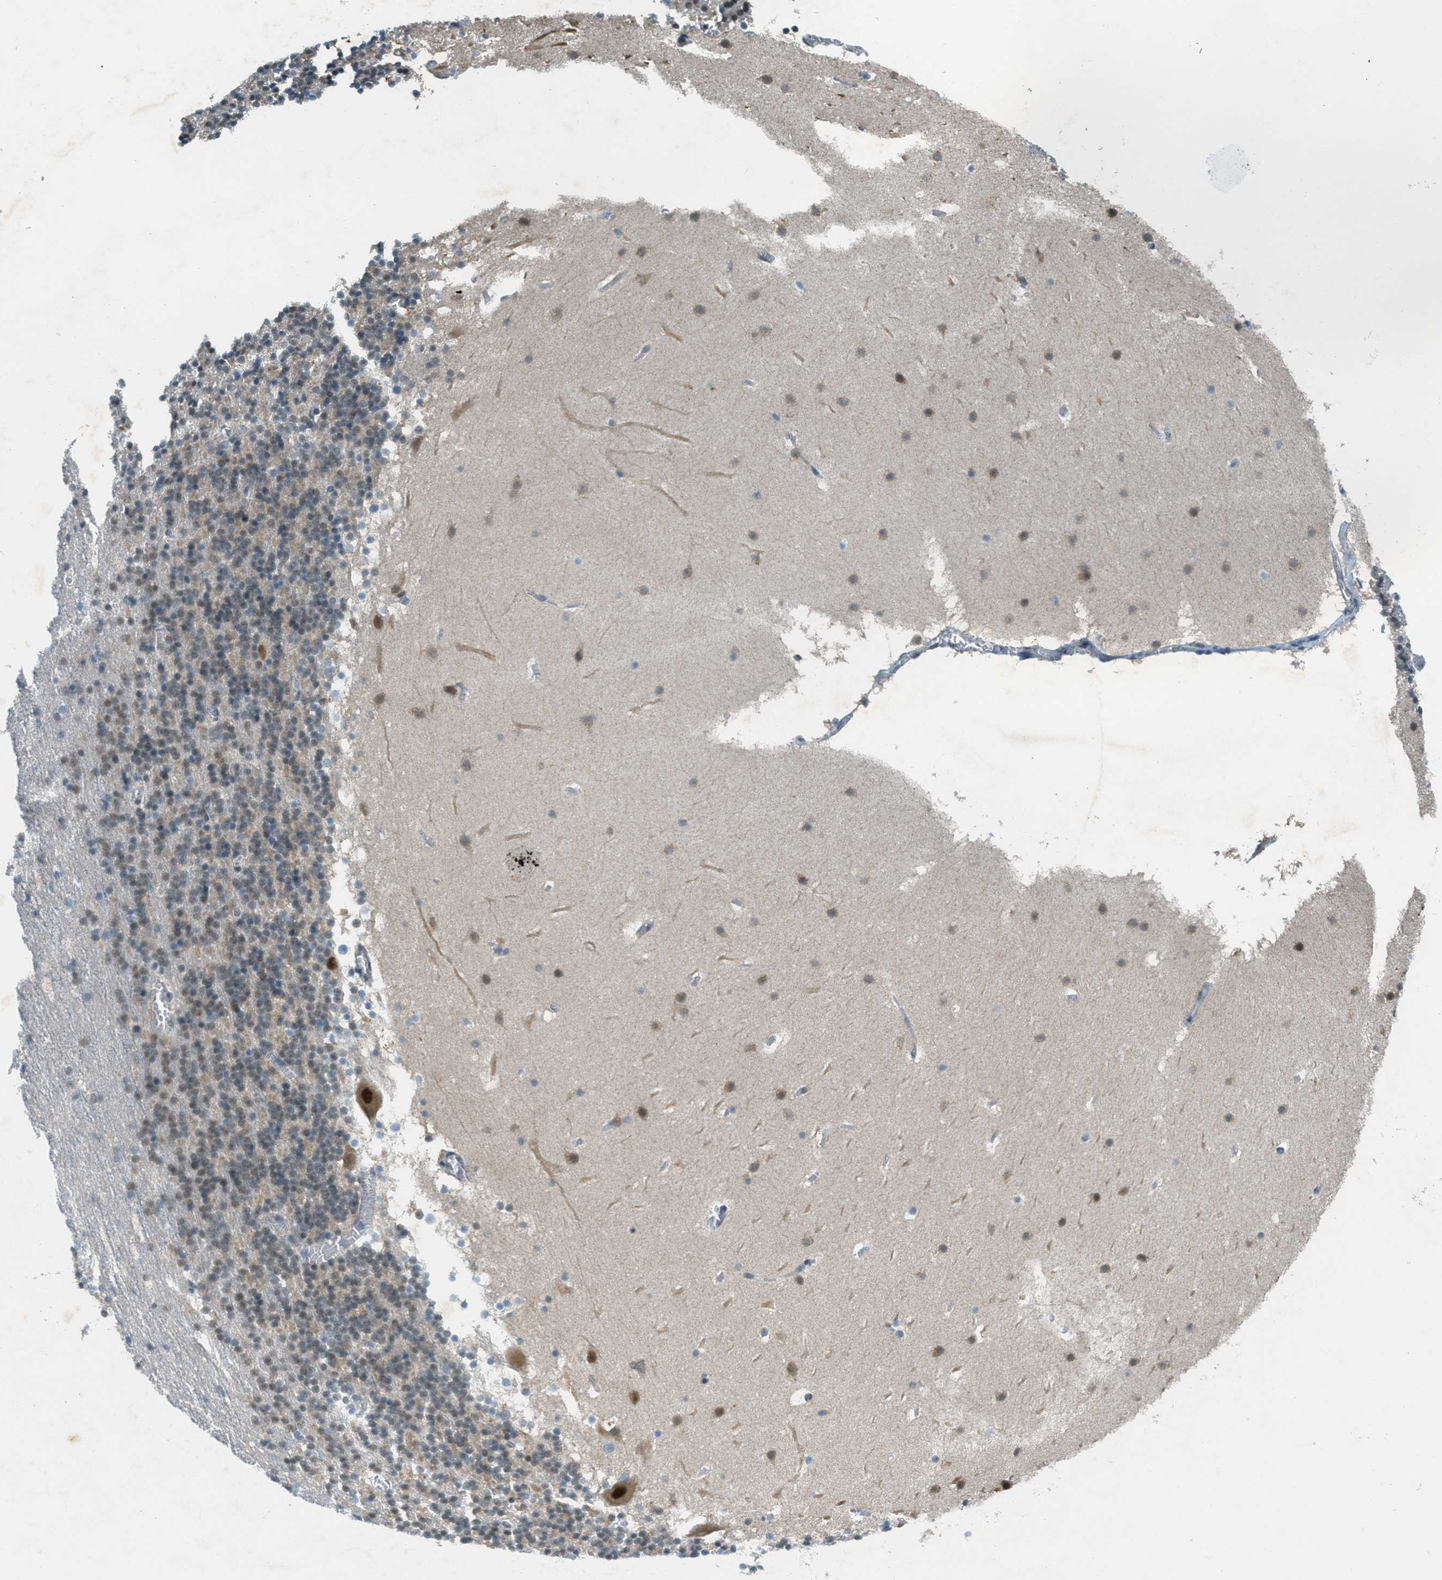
{"staining": {"intensity": "weak", "quantity": "25%-75%", "location": "cytoplasmic/membranous"}, "tissue": "cerebellum", "cell_type": "Cells in granular layer", "image_type": "normal", "snomed": [{"axis": "morphology", "description": "Normal tissue, NOS"}, {"axis": "topography", "description": "Cerebellum"}], "caption": "Immunohistochemical staining of benign human cerebellum demonstrates low levels of weak cytoplasmic/membranous positivity in about 25%-75% of cells in granular layer. Nuclei are stained in blue.", "gene": "TCF20", "patient": {"sex": "male", "age": 45}}